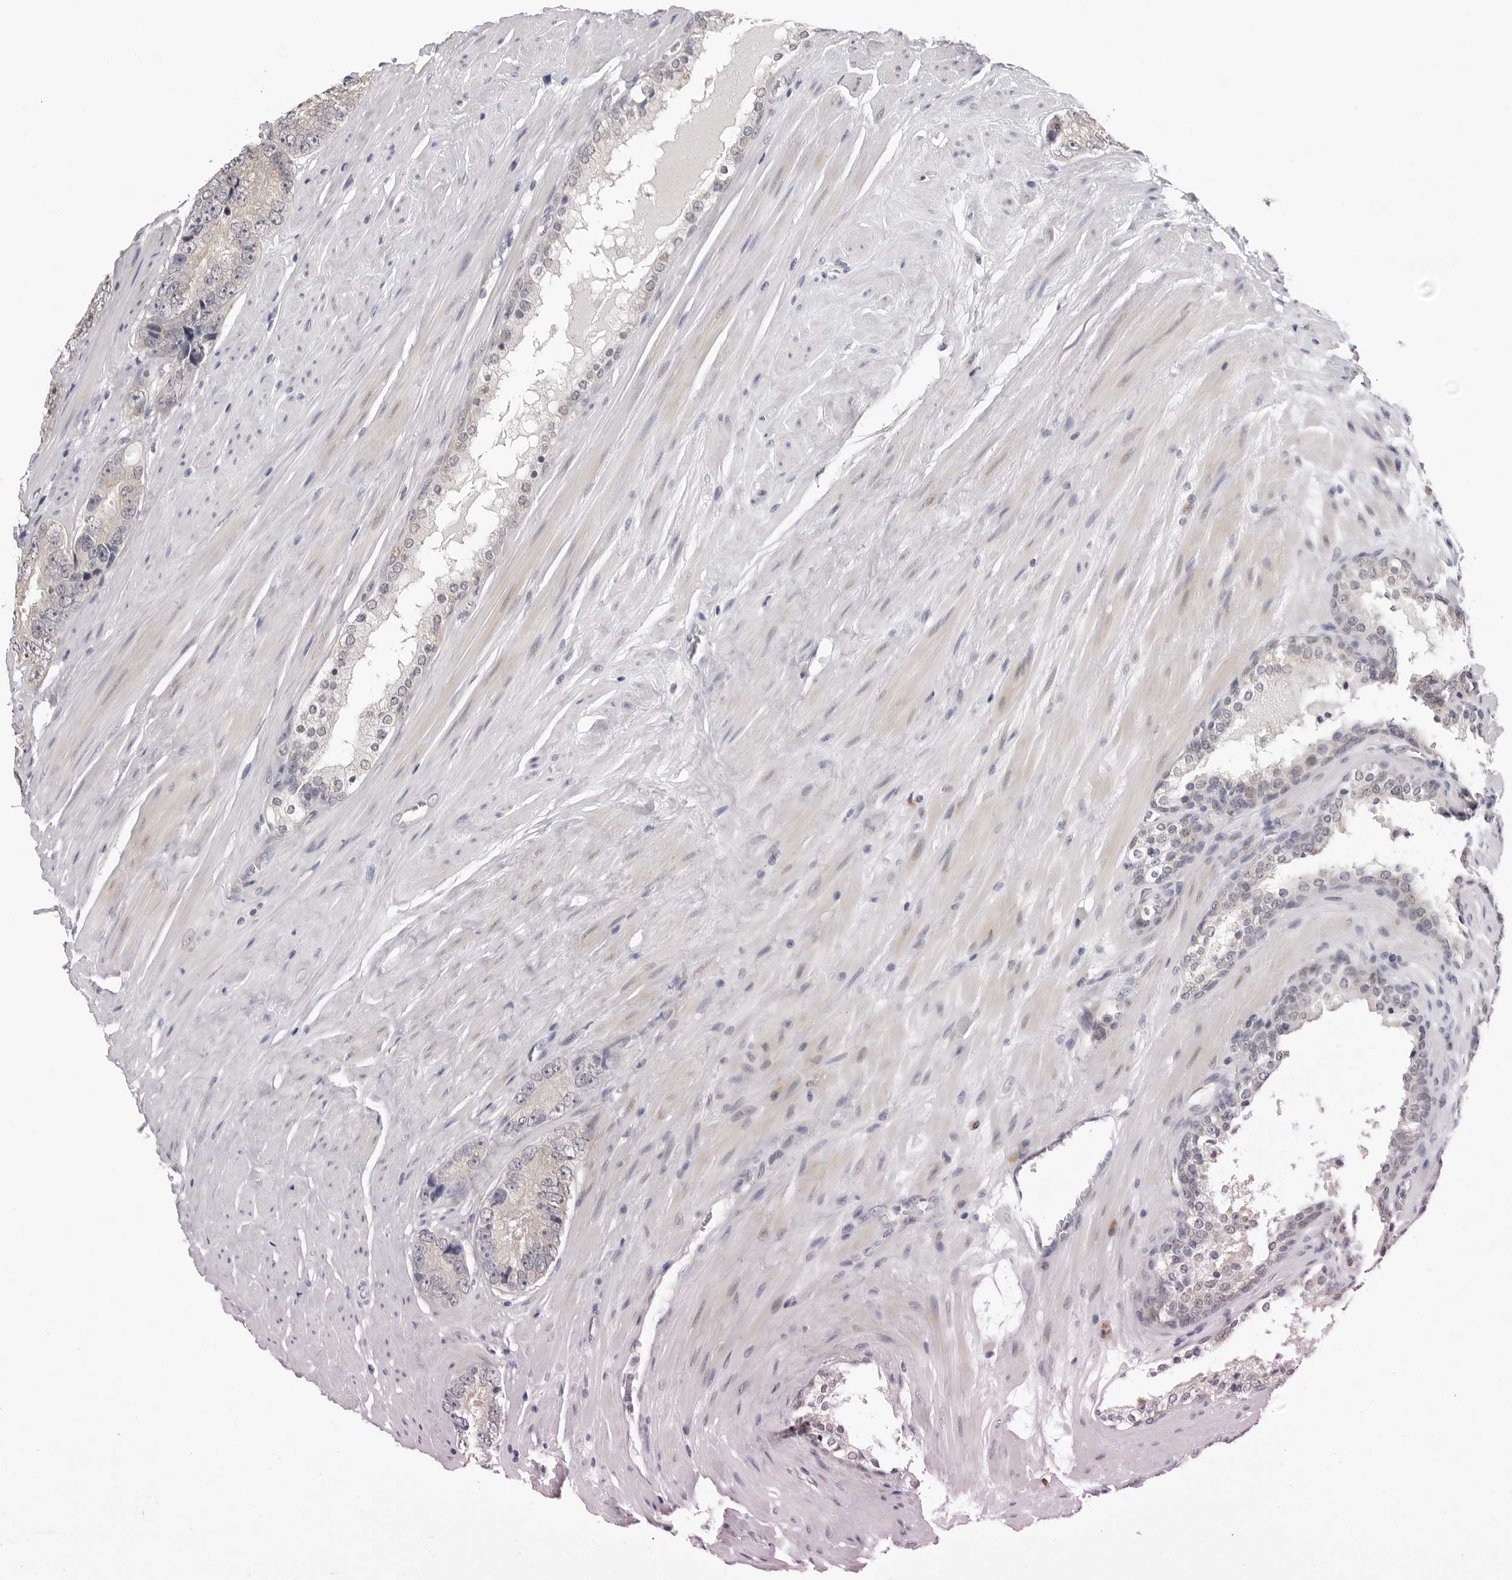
{"staining": {"intensity": "negative", "quantity": "none", "location": "none"}, "tissue": "prostate cancer", "cell_type": "Tumor cells", "image_type": "cancer", "snomed": [{"axis": "morphology", "description": "Adenocarcinoma, High grade"}, {"axis": "topography", "description": "Prostate"}], "caption": "There is no significant positivity in tumor cells of adenocarcinoma (high-grade) (prostate).", "gene": "PRUNE1", "patient": {"sex": "male", "age": 56}}